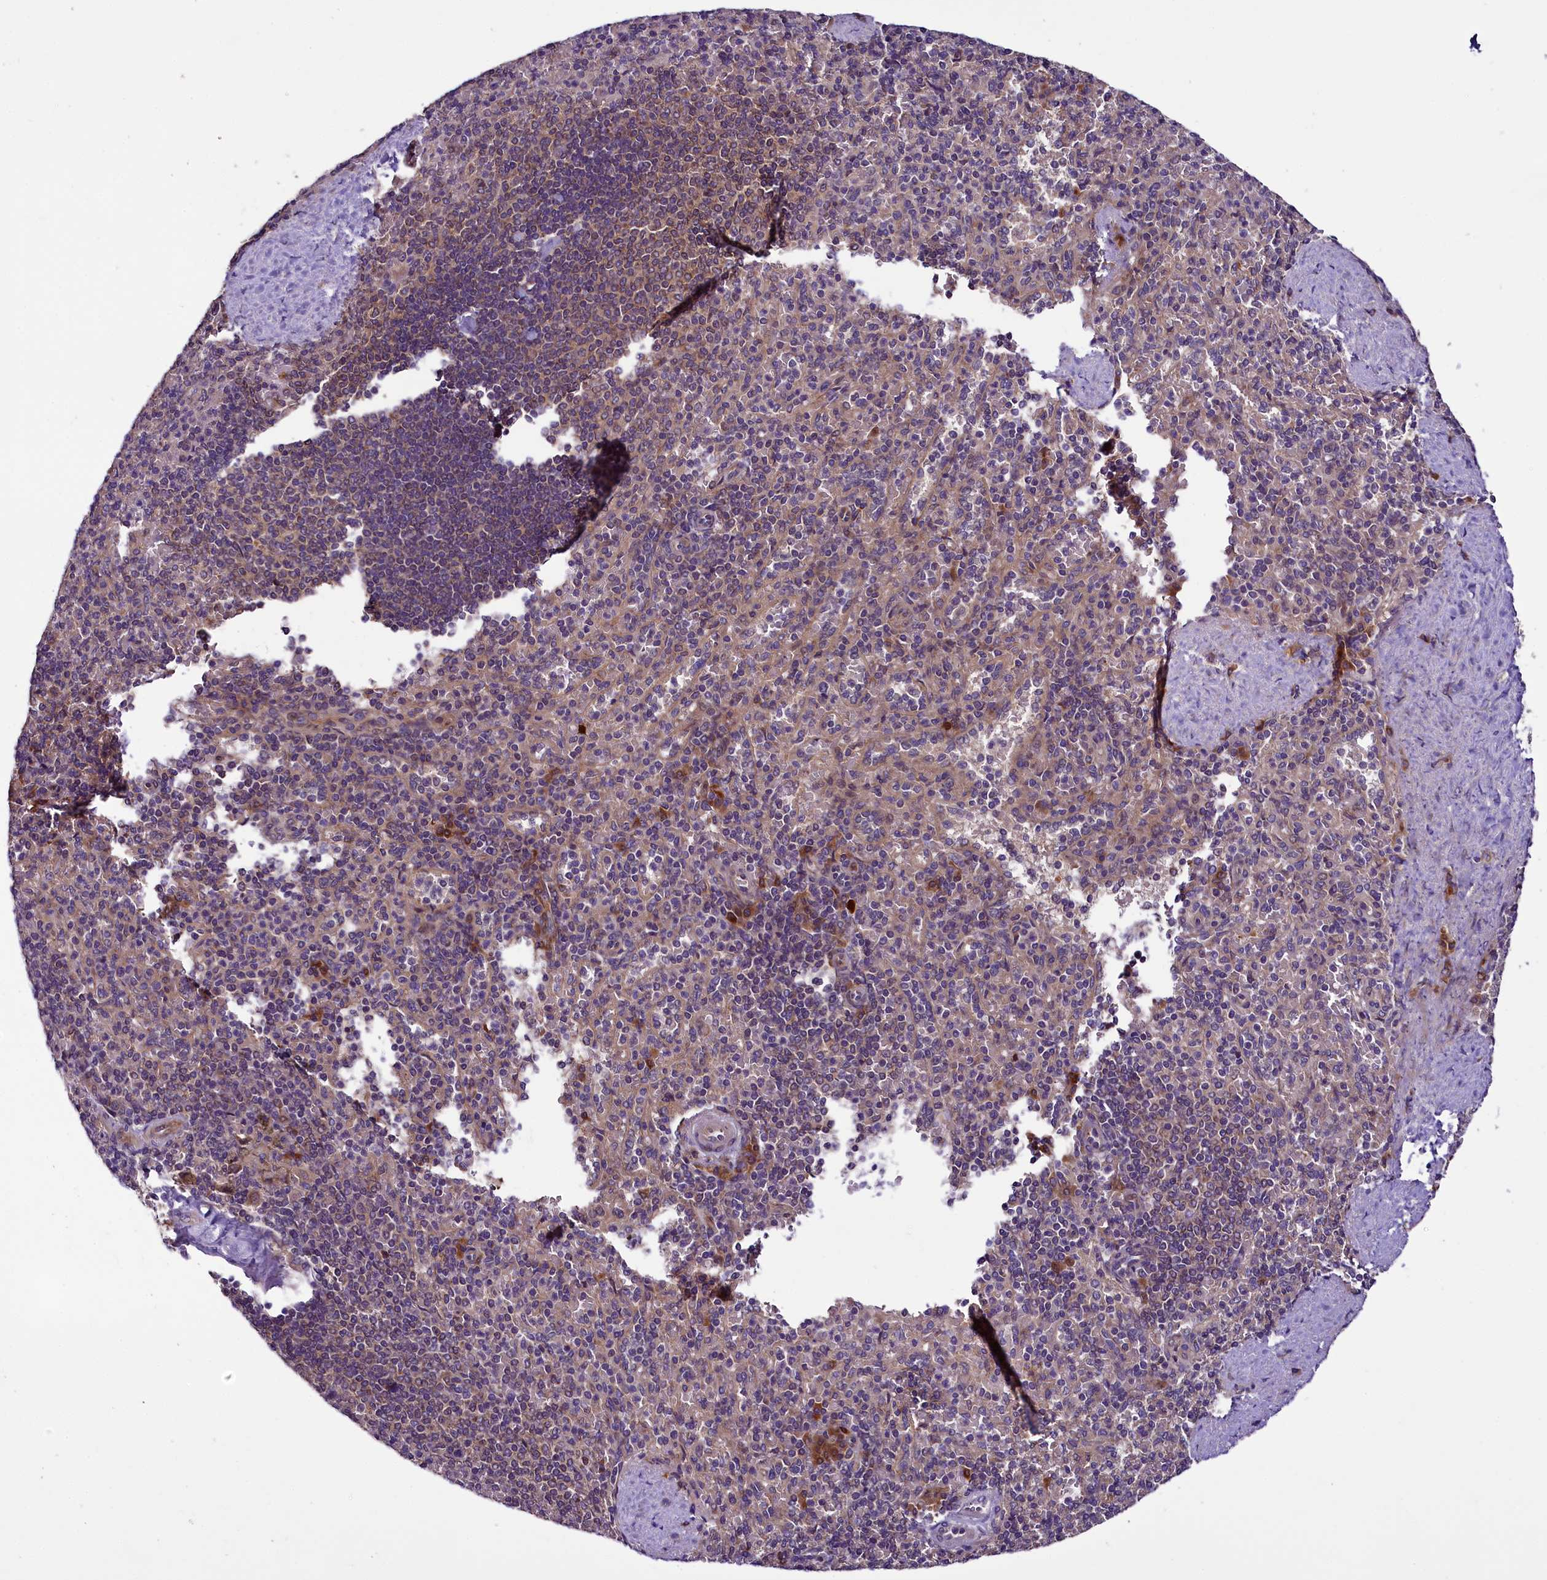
{"staining": {"intensity": "moderate", "quantity": "<25%", "location": "cytoplasmic/membranous"}, "tissue": "spleen", "cell_type": "Cells in red pulp", "image_type": "normal", "snomed": [{"axis": "morphology", "description": "Normal tissue, NOS"}, {"axis": "topography", "description": "Spleen"}], "caption": "Immunohistochemistry (IHC) photomicrograph of normal spleen: spleen stained using immunohistochemistry displays low levels of moderate protein expression localized specifically in the cytoplasmic/membranous of cells in red pulp, appearing as a cytoplasmic/membranous brown color.", "gene": "RPUSD2", "patient": {"sex": "male", "age": 82}}